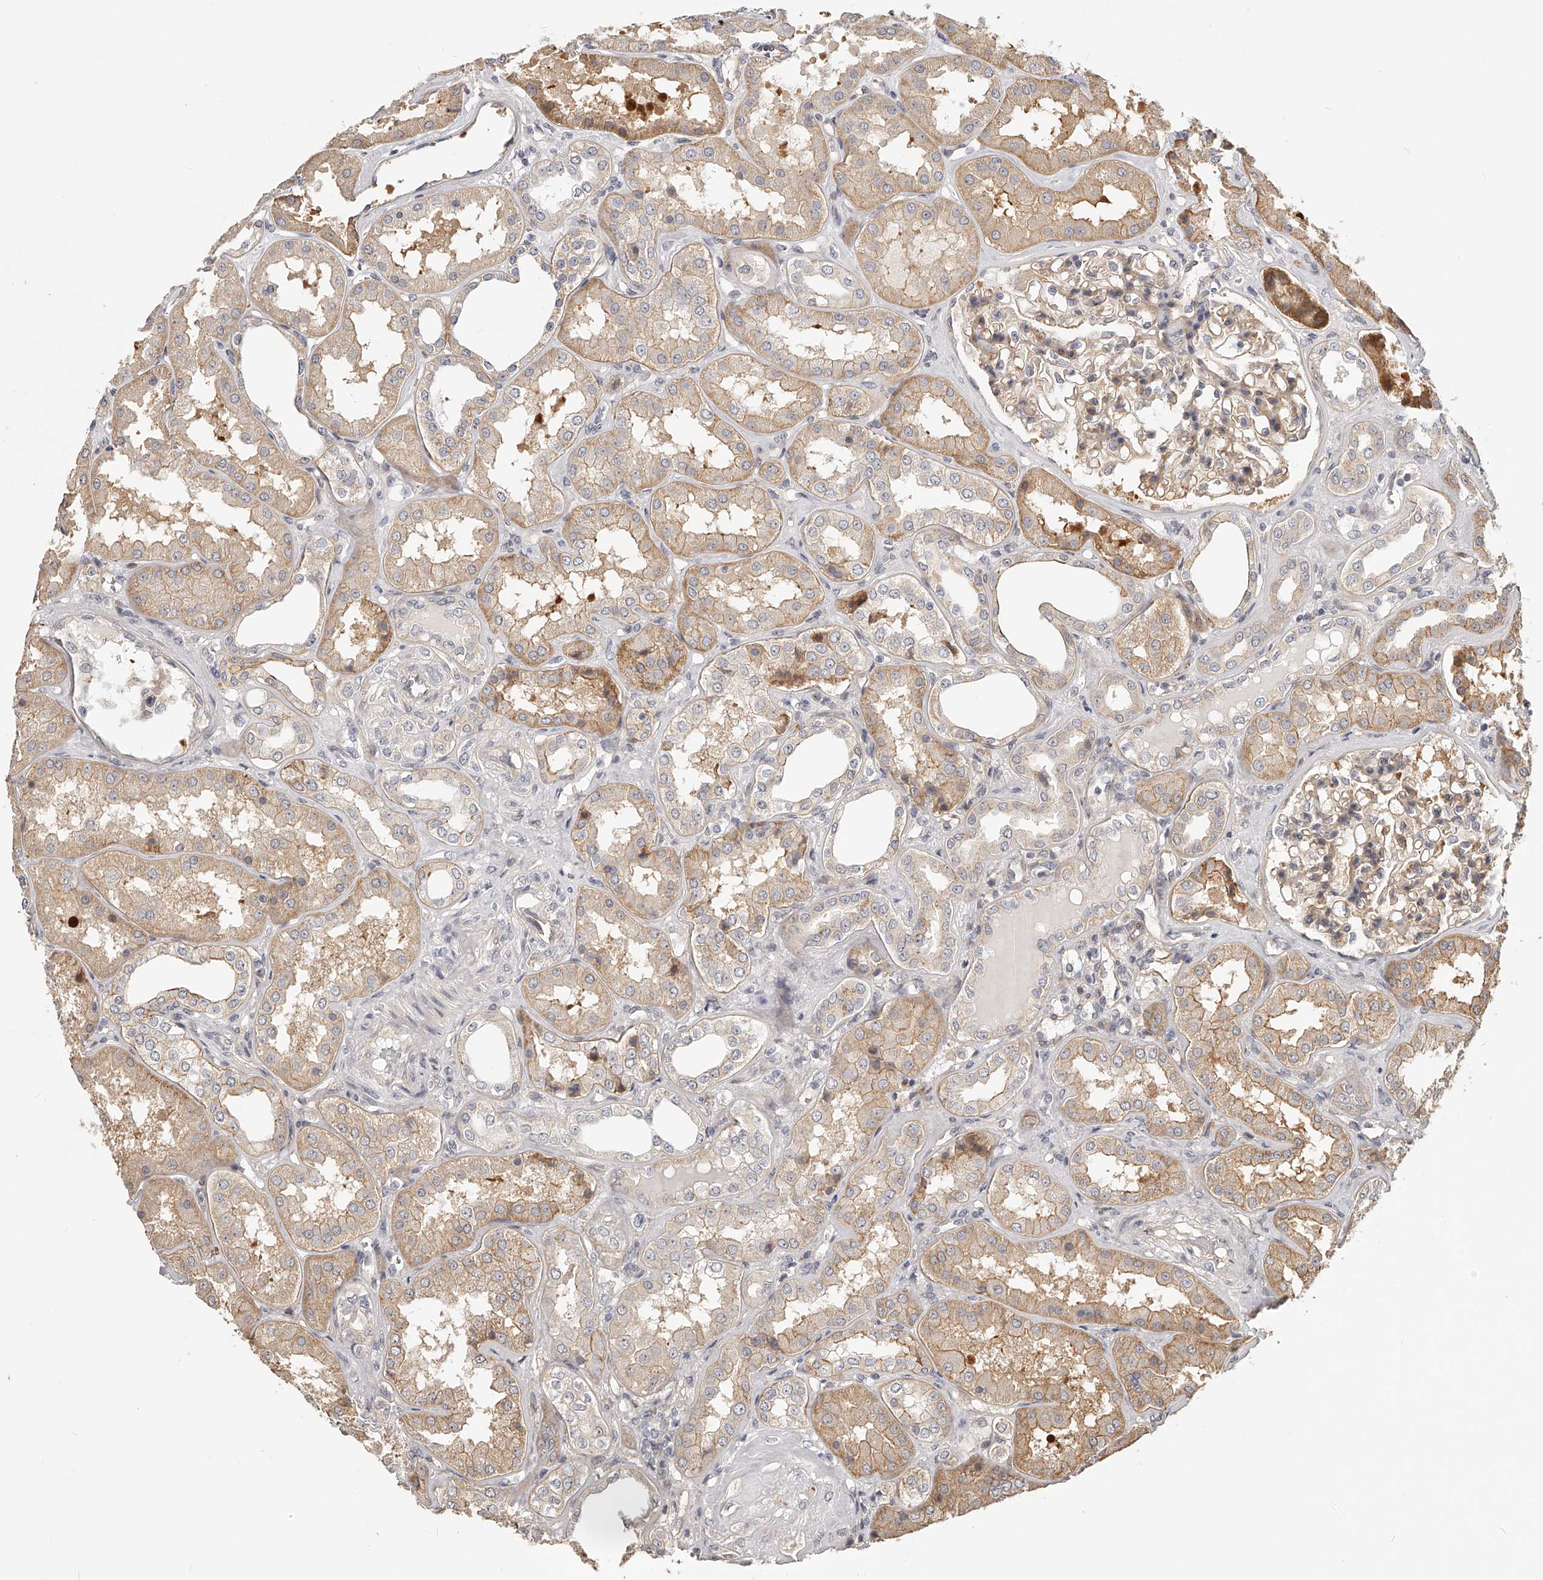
{"staining": {"intensity": "weak", "quantity": ">75%", "location": "cytoplasmic/membranous"}, "tissue": "kidney", "cell_type": "Cells in glomeruli", "image_type": "normal", "snomed": [{"axis": "morphology", "description": "Normal tissue, NOS"}, {"axis": "topography", "description": "Kidney"}], "caption": "A micrograph showing weak cytoplasmic/membranous expression in about >75% of cells in glomeruli in benign kidney, as visualized by brown immunohistochemical staining.", "gene": "ZNF582", "patient": {"sex": "female", "age": 56}}